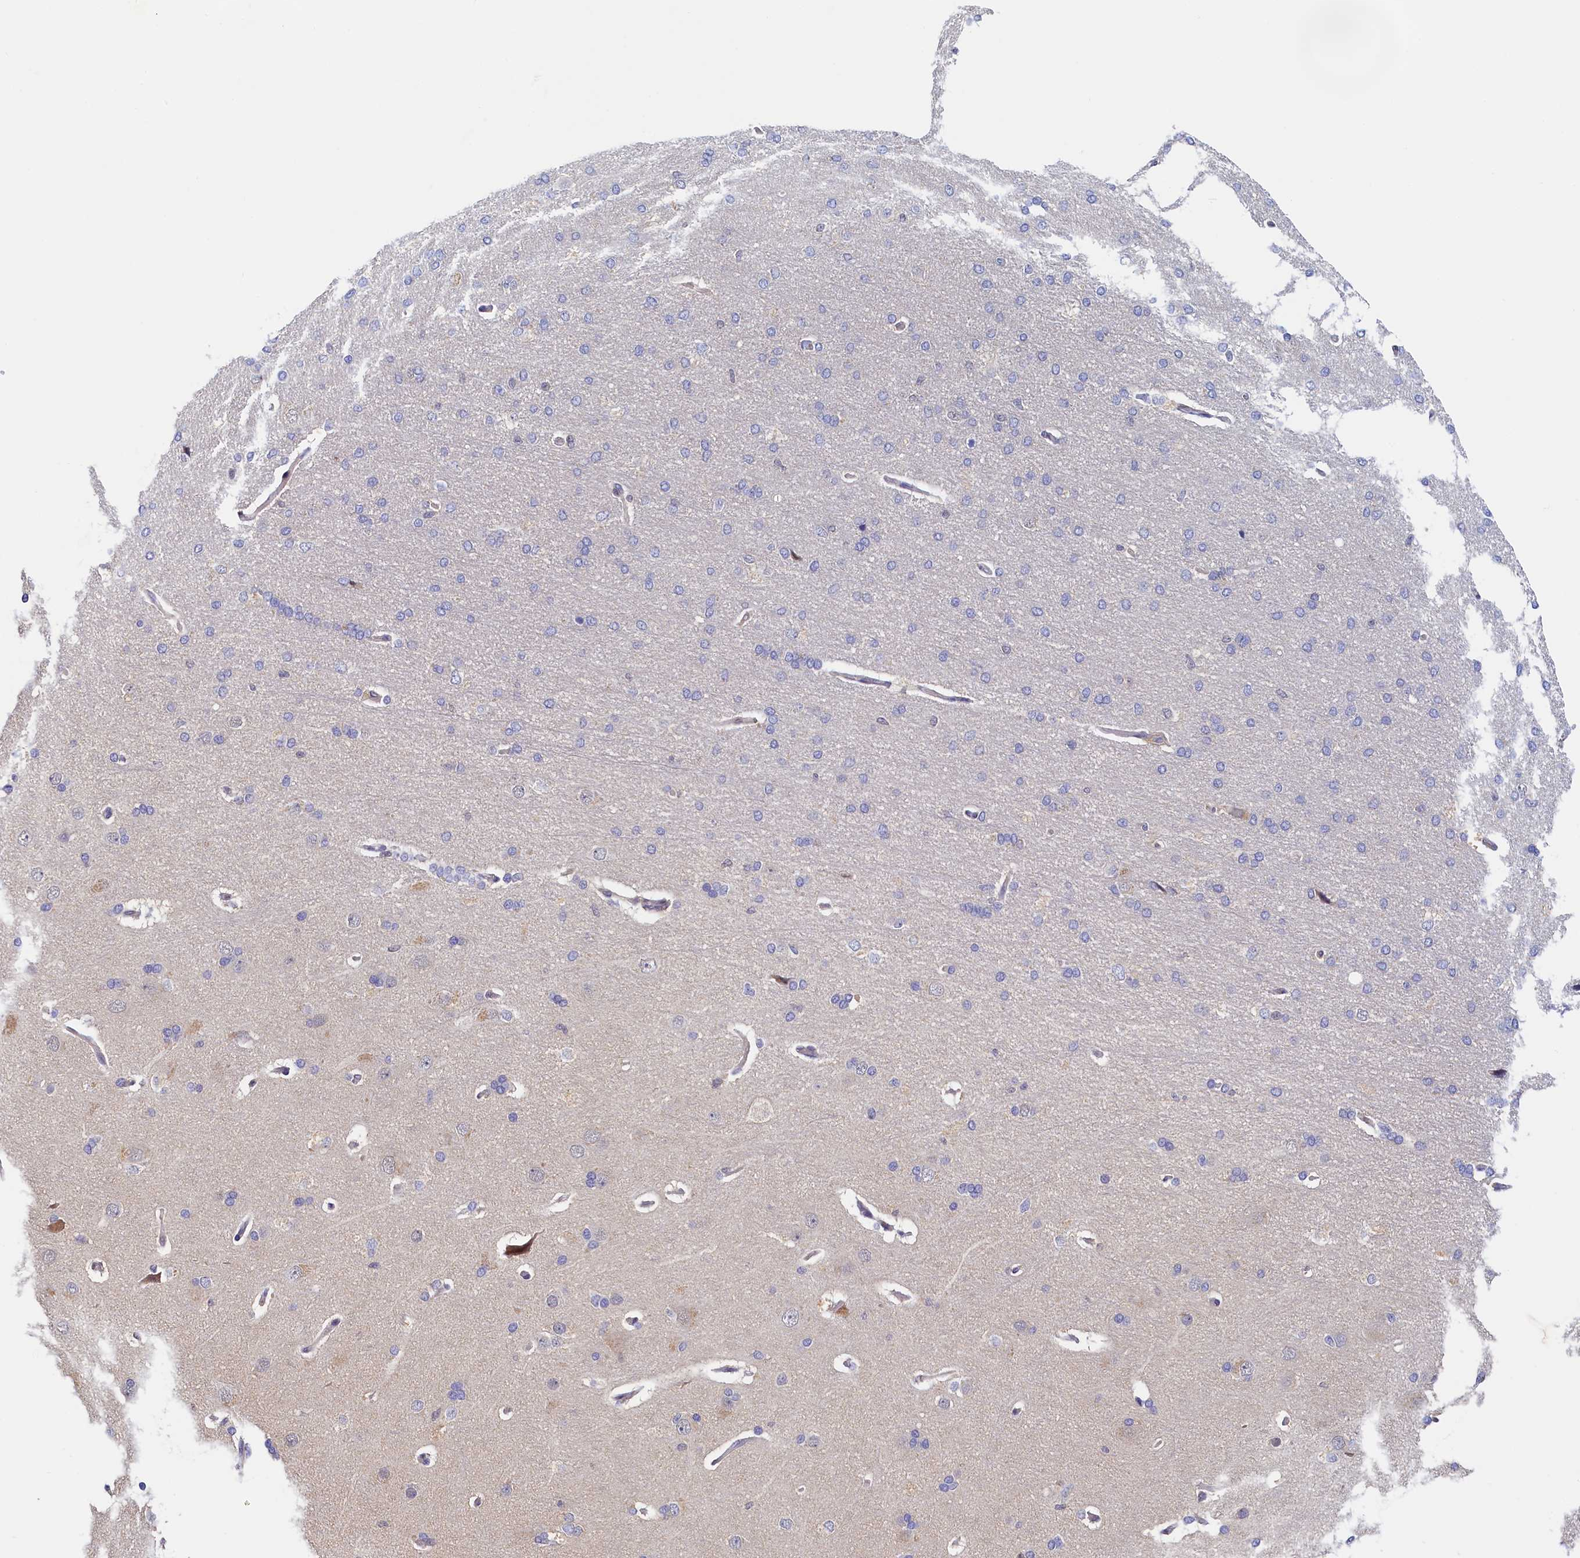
{"staining": {"intensity": "negative", "quantity": "none", "location": "none"}, "tissue": "cerebral cortex", "cell_type": "Endothelial cells", "image_type": "normal", "snomed": [{"axis": "morphology", "description": "Normal tissue, NOS"}, {"axis": "topography", "description": "Cerebral cortex"}], "caption": "The image displays no significant positivity in endothelial cells of cerebral cortex.", "gene": "PAAF1", "patient": {"sex": "male", "age": 62}}